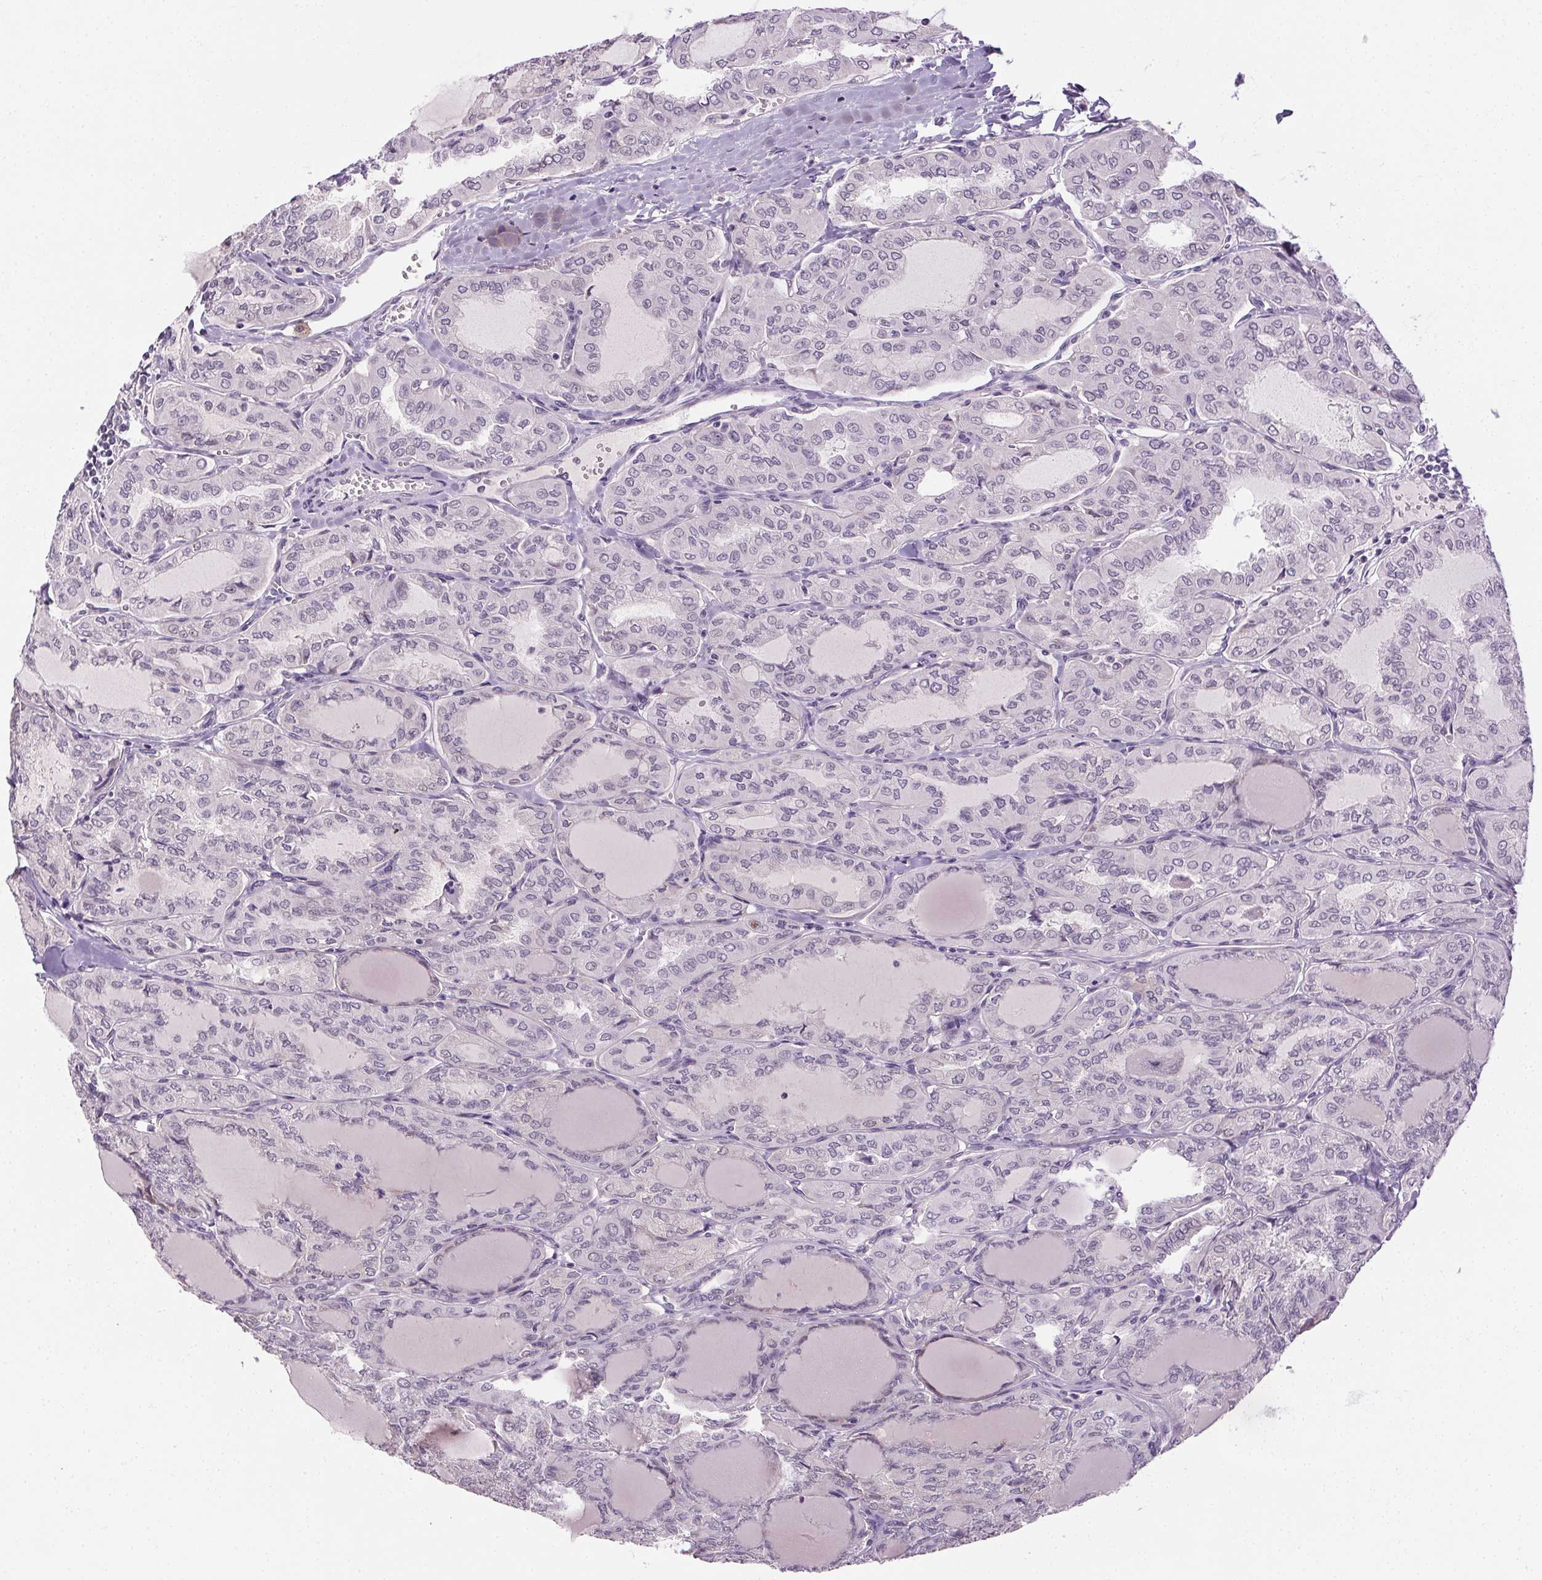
{"staining": {"intensity": "negative", "quantity": "none", "location": "none"}, "tissue": "thyroid cancer", "cell_type": "Tumor cells", "image_type": "cancer", "snomed": [{"axis": "morphology", "description": "Papillary adenocarcinoma, NOS"}, {"axis": "topography", "description": "Thyroid gland"}], "caption": "Tumor cells show no significant positivity in thyroid cancer (papillary adenocarcinoma).", "gene": "FAM168A", "patient": {"sex": "male", "age": 20}}